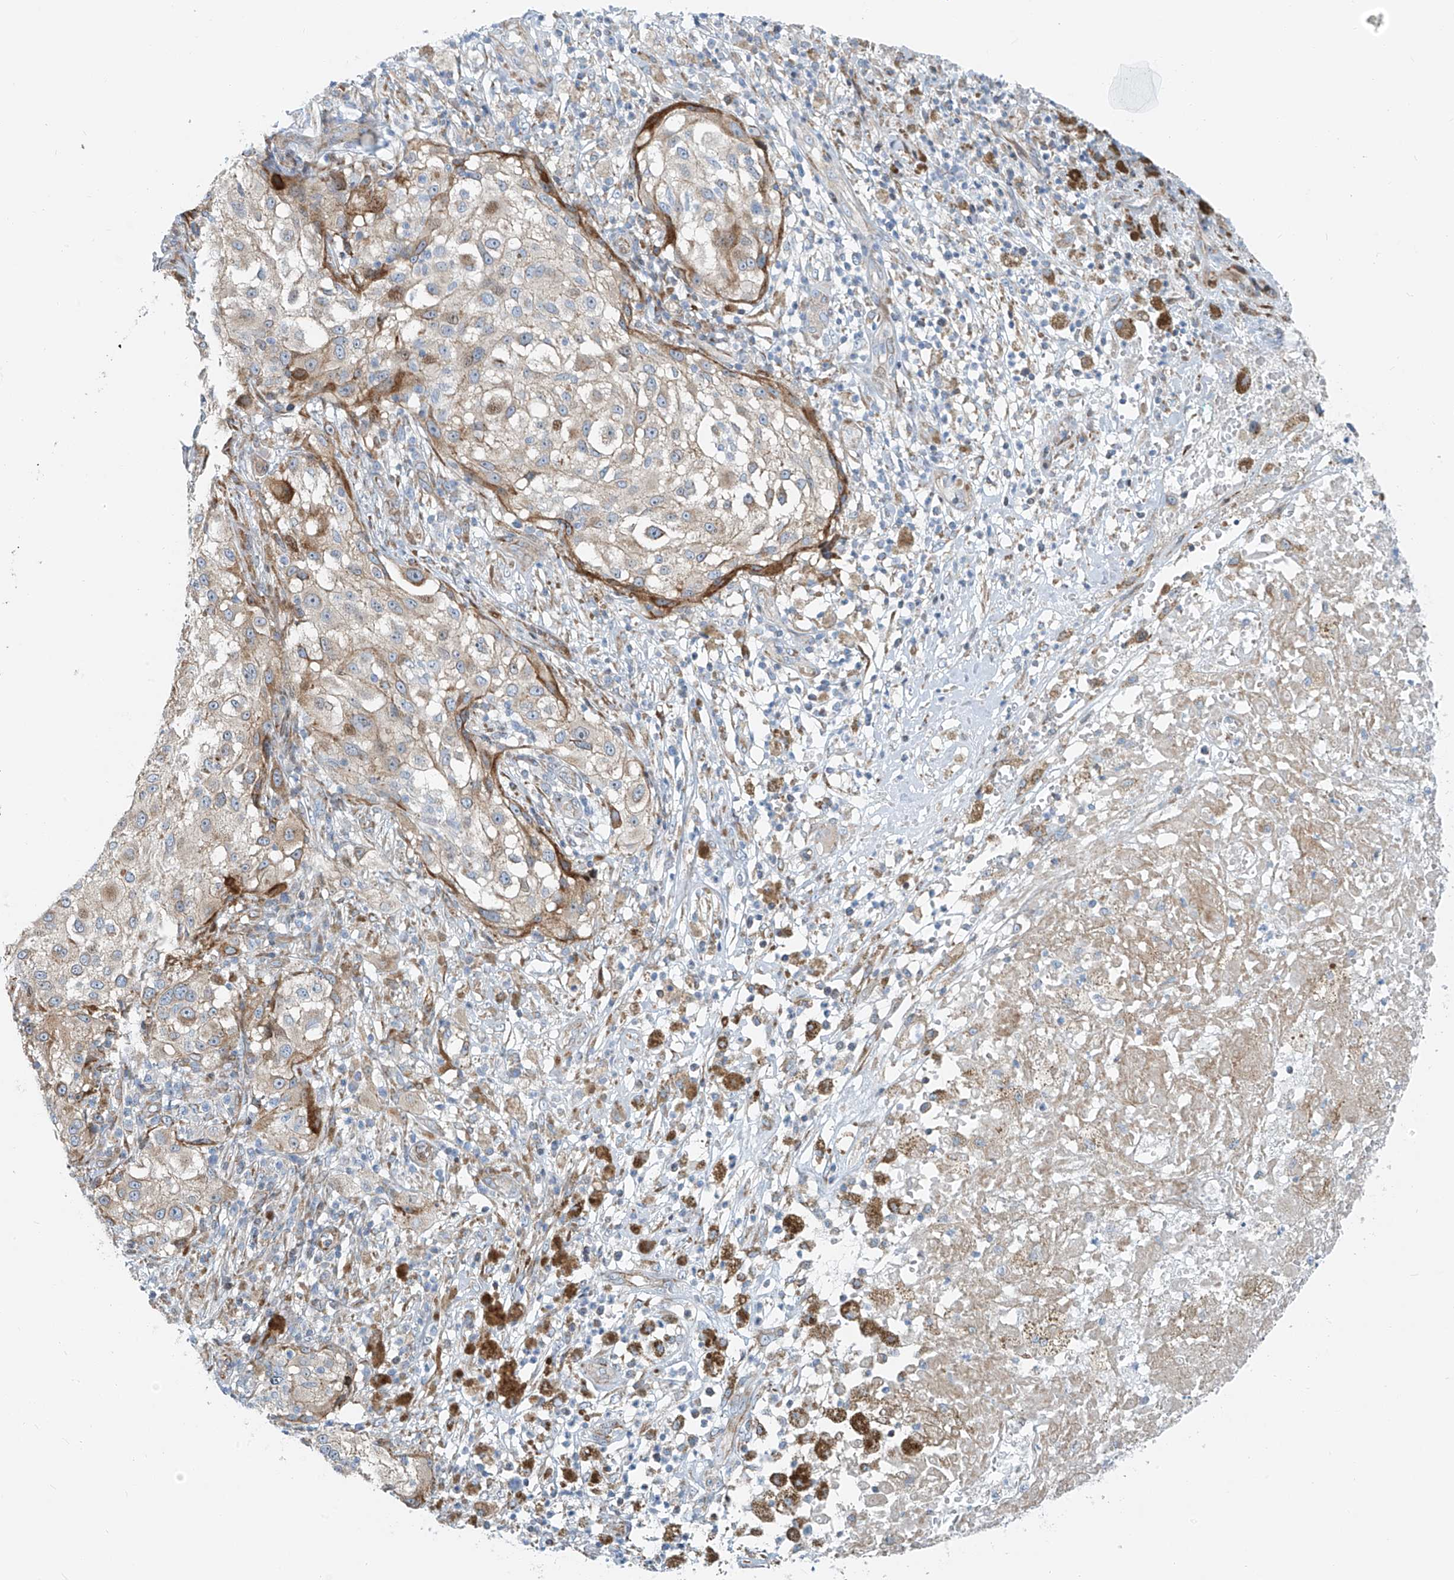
{"staining": {"intensity": "moderate", "quantity": "<25%", "location": "cytoplasmic/membranous,nuclear"}, "tissue": "melanoma", "cell_type": "Tumor cells", "image_type": "cancer", "snomed": [{"axis": "morphology", "description": "Necrosis, NOS"}, {"axis": "morphology", "description": "Malignant melanoma, NOS"}, {"axis": "topography", "description": "Skin"}], "caption": "Immunohistochemistry micrograph of neoplastic tissue: melanoma stained using immunohistochemistry (IHC) shows low levels of moderate protein expression localized specifically in the cytoplasmic/membranous and nuclear of tumor cells, appearing as a cytoplasmic/membranous and nuclear brown color.", "gene": "HIC2", "patient": {"sex": "female", "age": 87}}